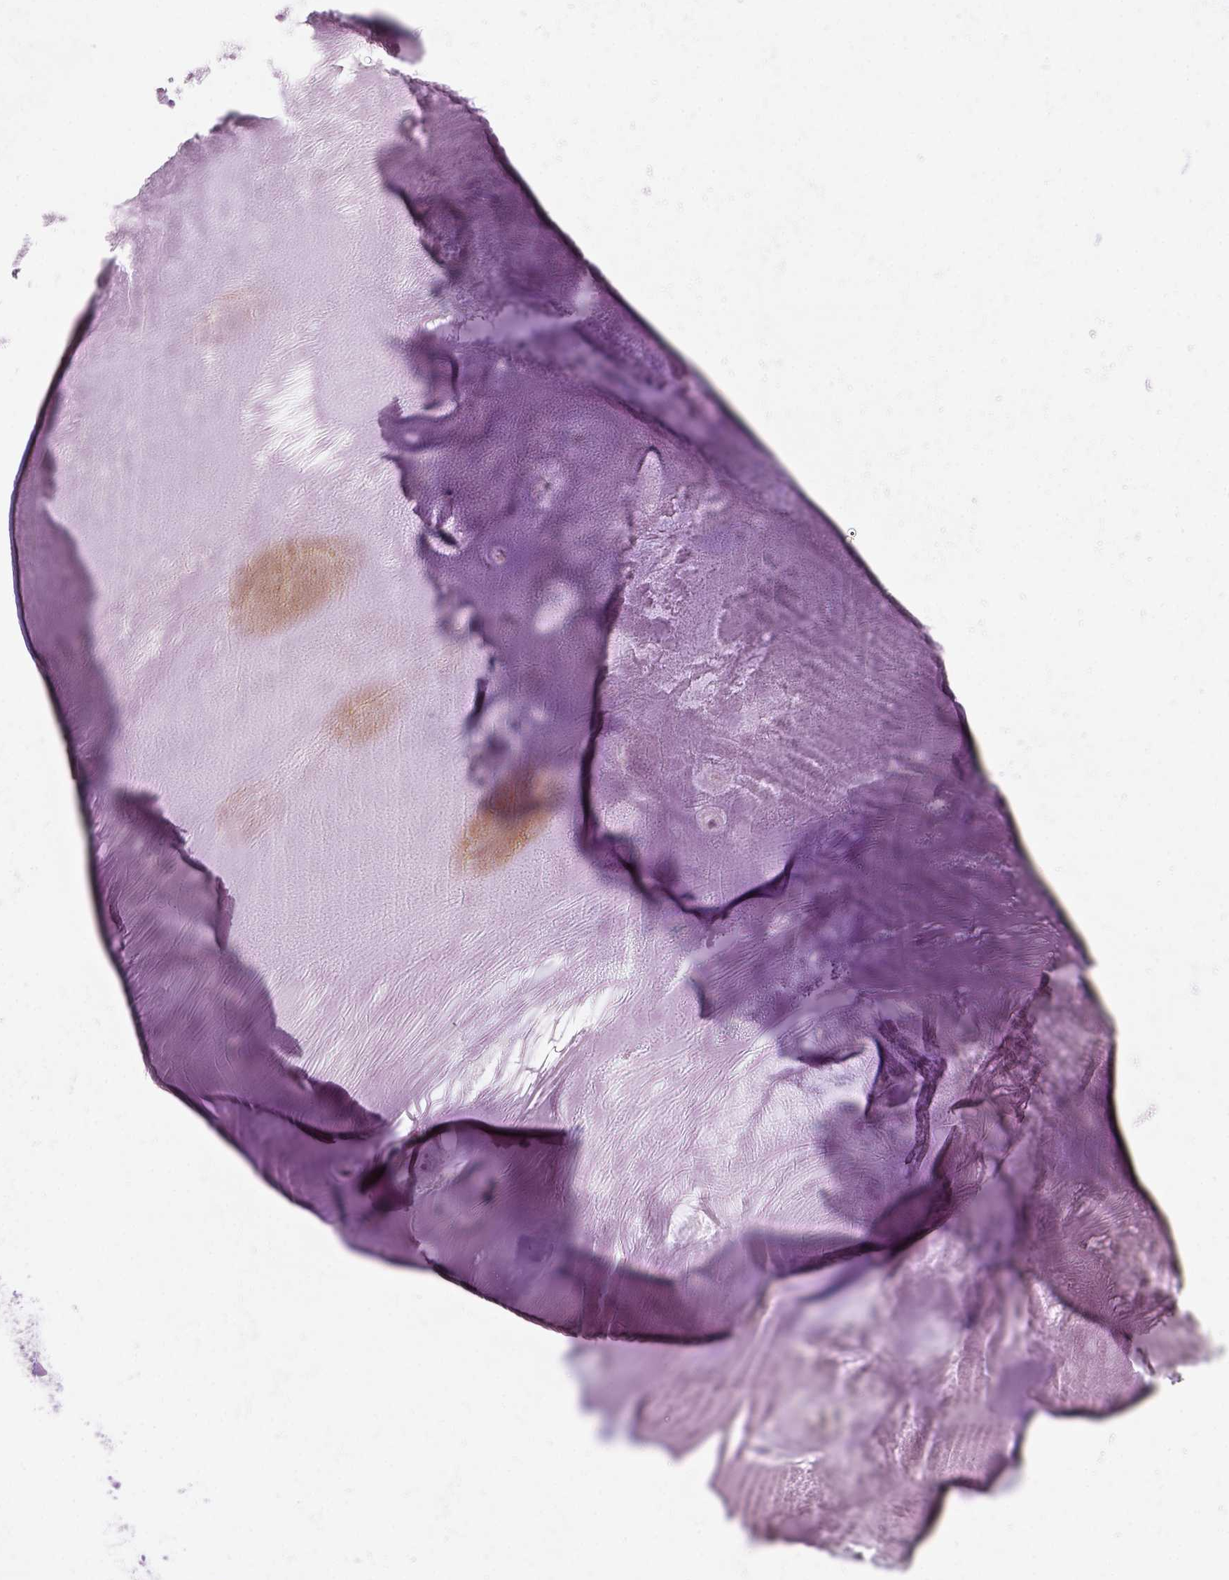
{"staining": {"intensity": "negative", "quantity": "none", "location": "none"}, "tissue": "soft tissue", "cell_type": "Chondrocytes", "image_type": "normal", "snomed": [{"axis": "morphology", "description": "Normal tissue, NOS"}, {"axis": "morphology", "description": "Squamous cell carcinoma, NOS"}, {"axis": "topography", "description": "Cartilage tissue"}, {"axis": "topography", "description": "Bronchus"}, {"axis": "topography", "description": "Lung"}], "caption": "DAB (3,3'-diaminobenzidine) immunohistochemical staining of benign human soft tissue shows no significant staining in chondrocytes.", "gene": "RRS1", "patient": {"sex": "male", "age": 66}}